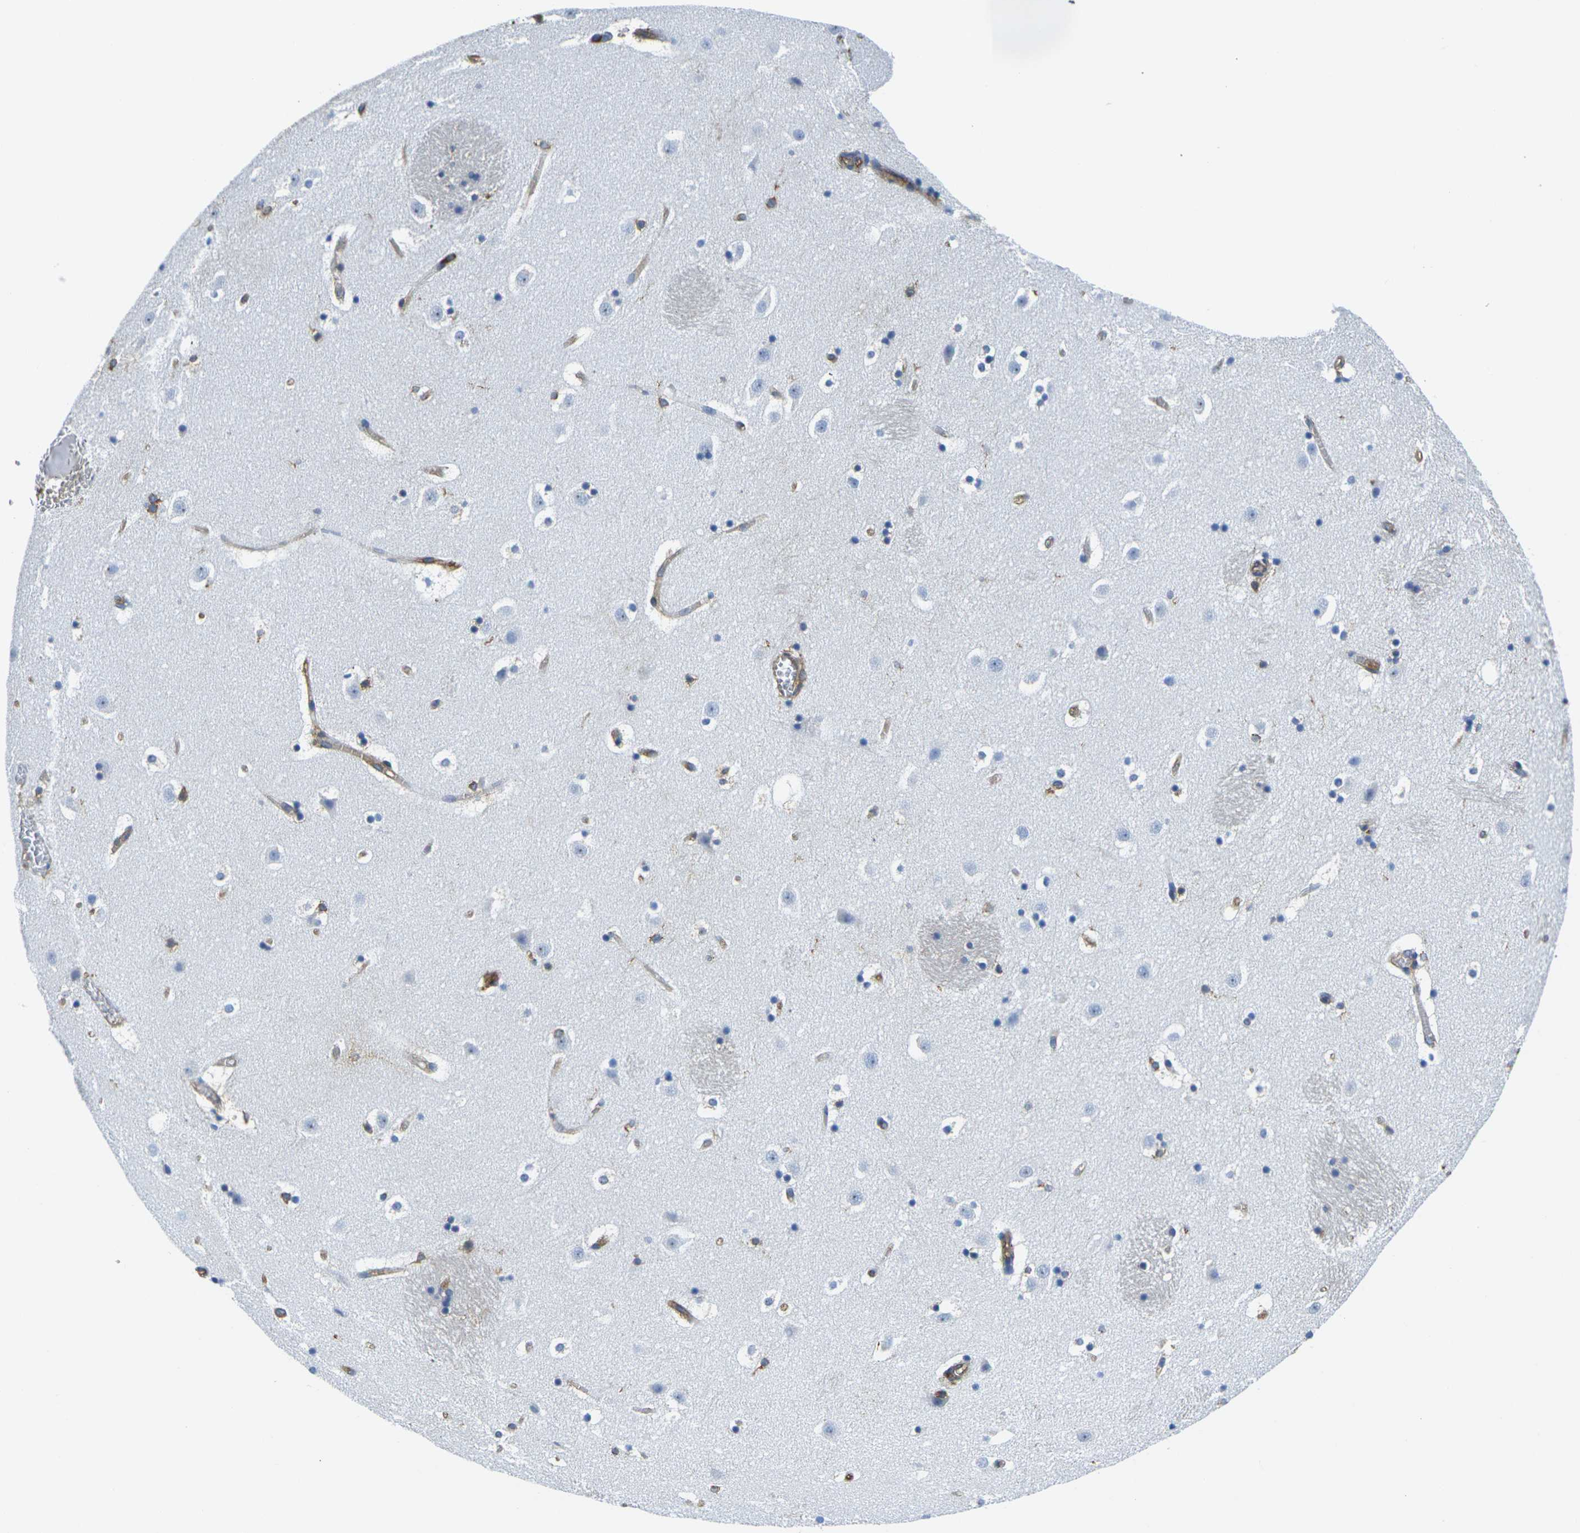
{"staining": {"intensity": "negative", "quantity": "none", "location": "none"}, "tissue": "caudate", "cell_type": "Glial cells", "image_type": "normal", "snomed": [{"axis": "morphology", "description": "Normal tissue, NOS"}, {"axis": "topography", "description": "Lateral ventricle wall"}], "caption": "Glial cells show no significant protein positivity in unremarkable caudate.", "gene": "FAM110D", "patient": {"sex": "male", "age": 45}}